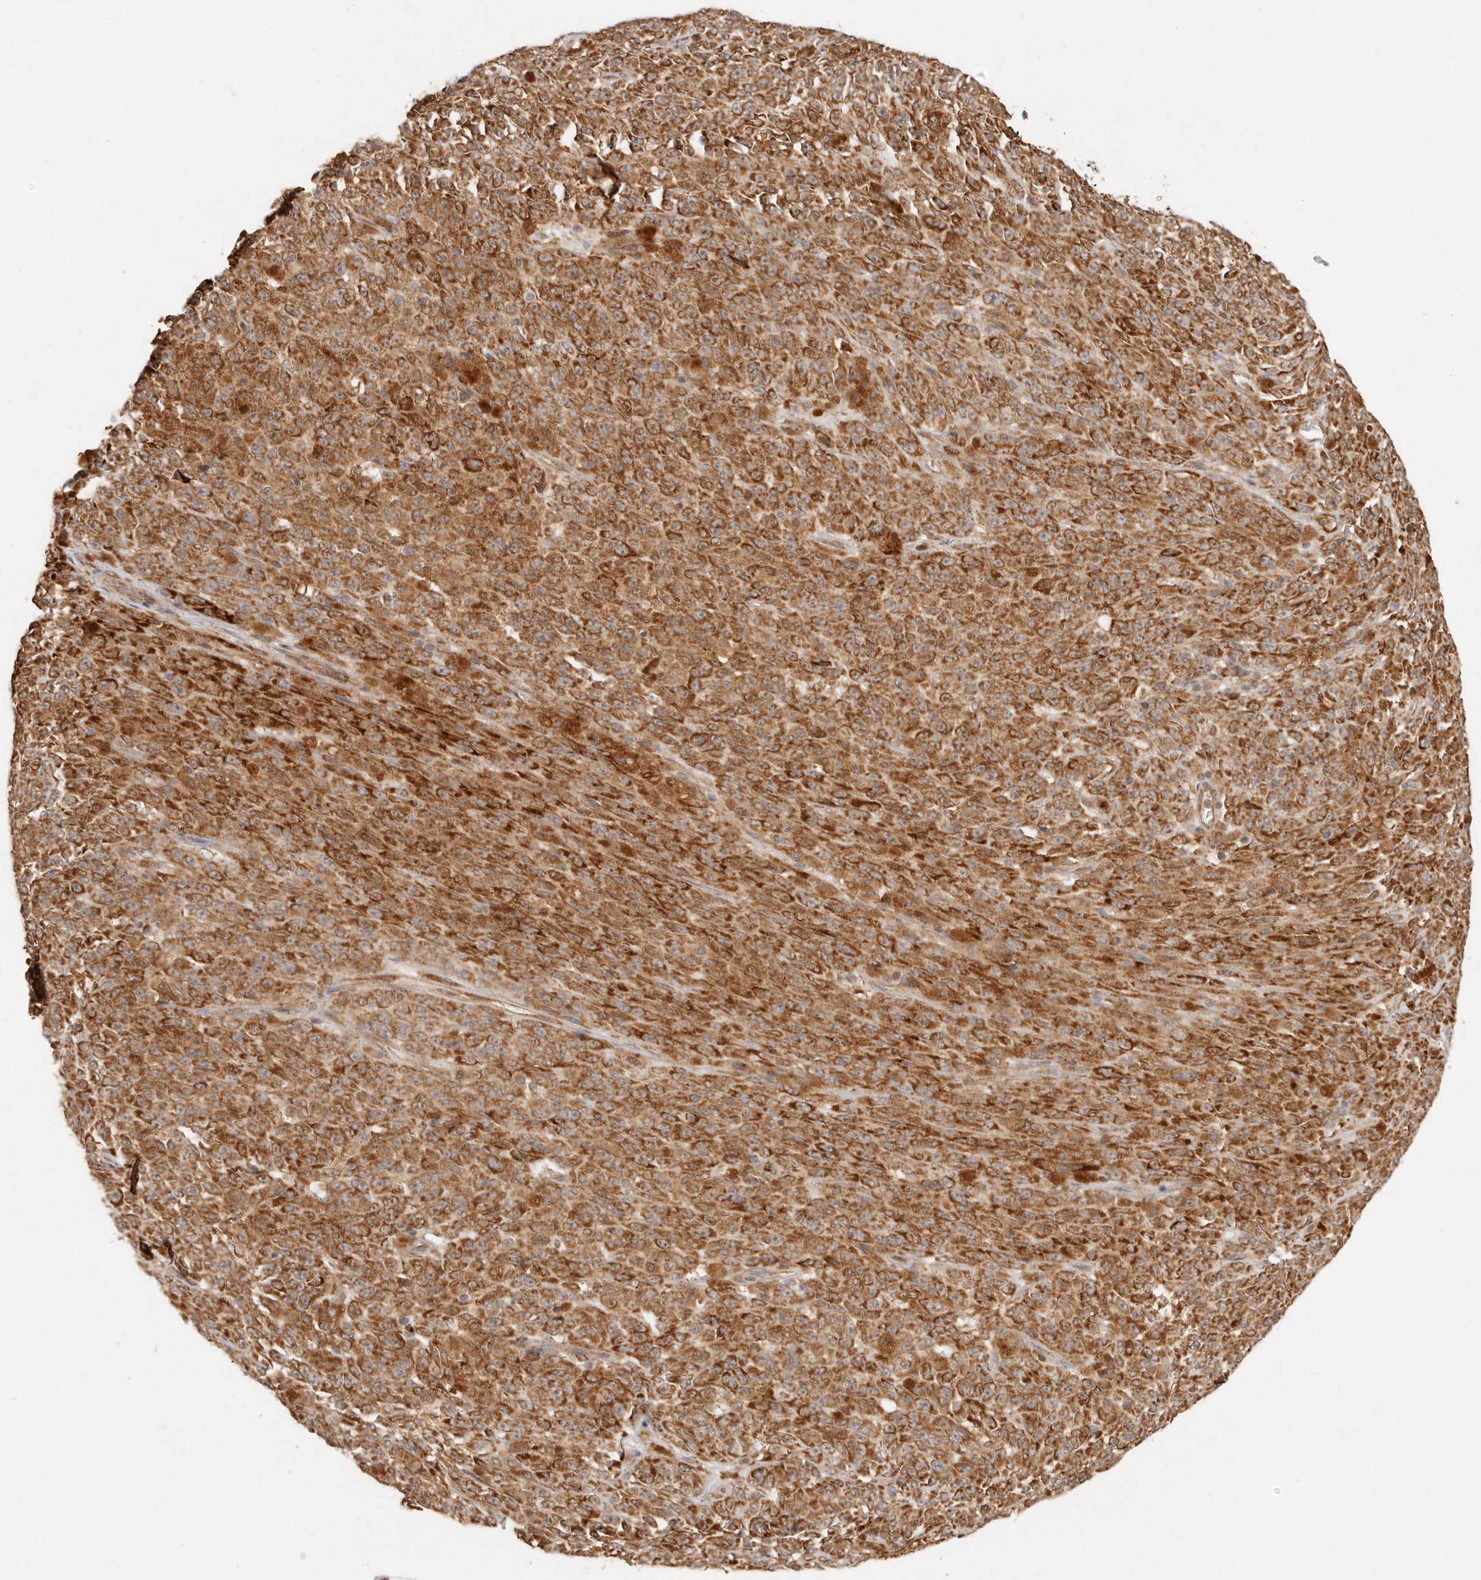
{"staining": {"intensity": "moderate", "quantity": ">75%", "location": "cytoplasmic/membranous"}, "tissue": "melanoma", "cell_type": "Tumor cells", "image_type": "cancer", "snomed": [{"axis": "morphology", "description": "Malignant melanoma, NOS"}, {"axis": "topography", "description": "Skin"}], "caption": "Moderate cytoplasmic/membranous positivity for a protein is present in about >75% of tumor cells of malignant melanoma using IHC.", "gene": "TIMM17A", "patient": {"sex": "female", "age": 82}}